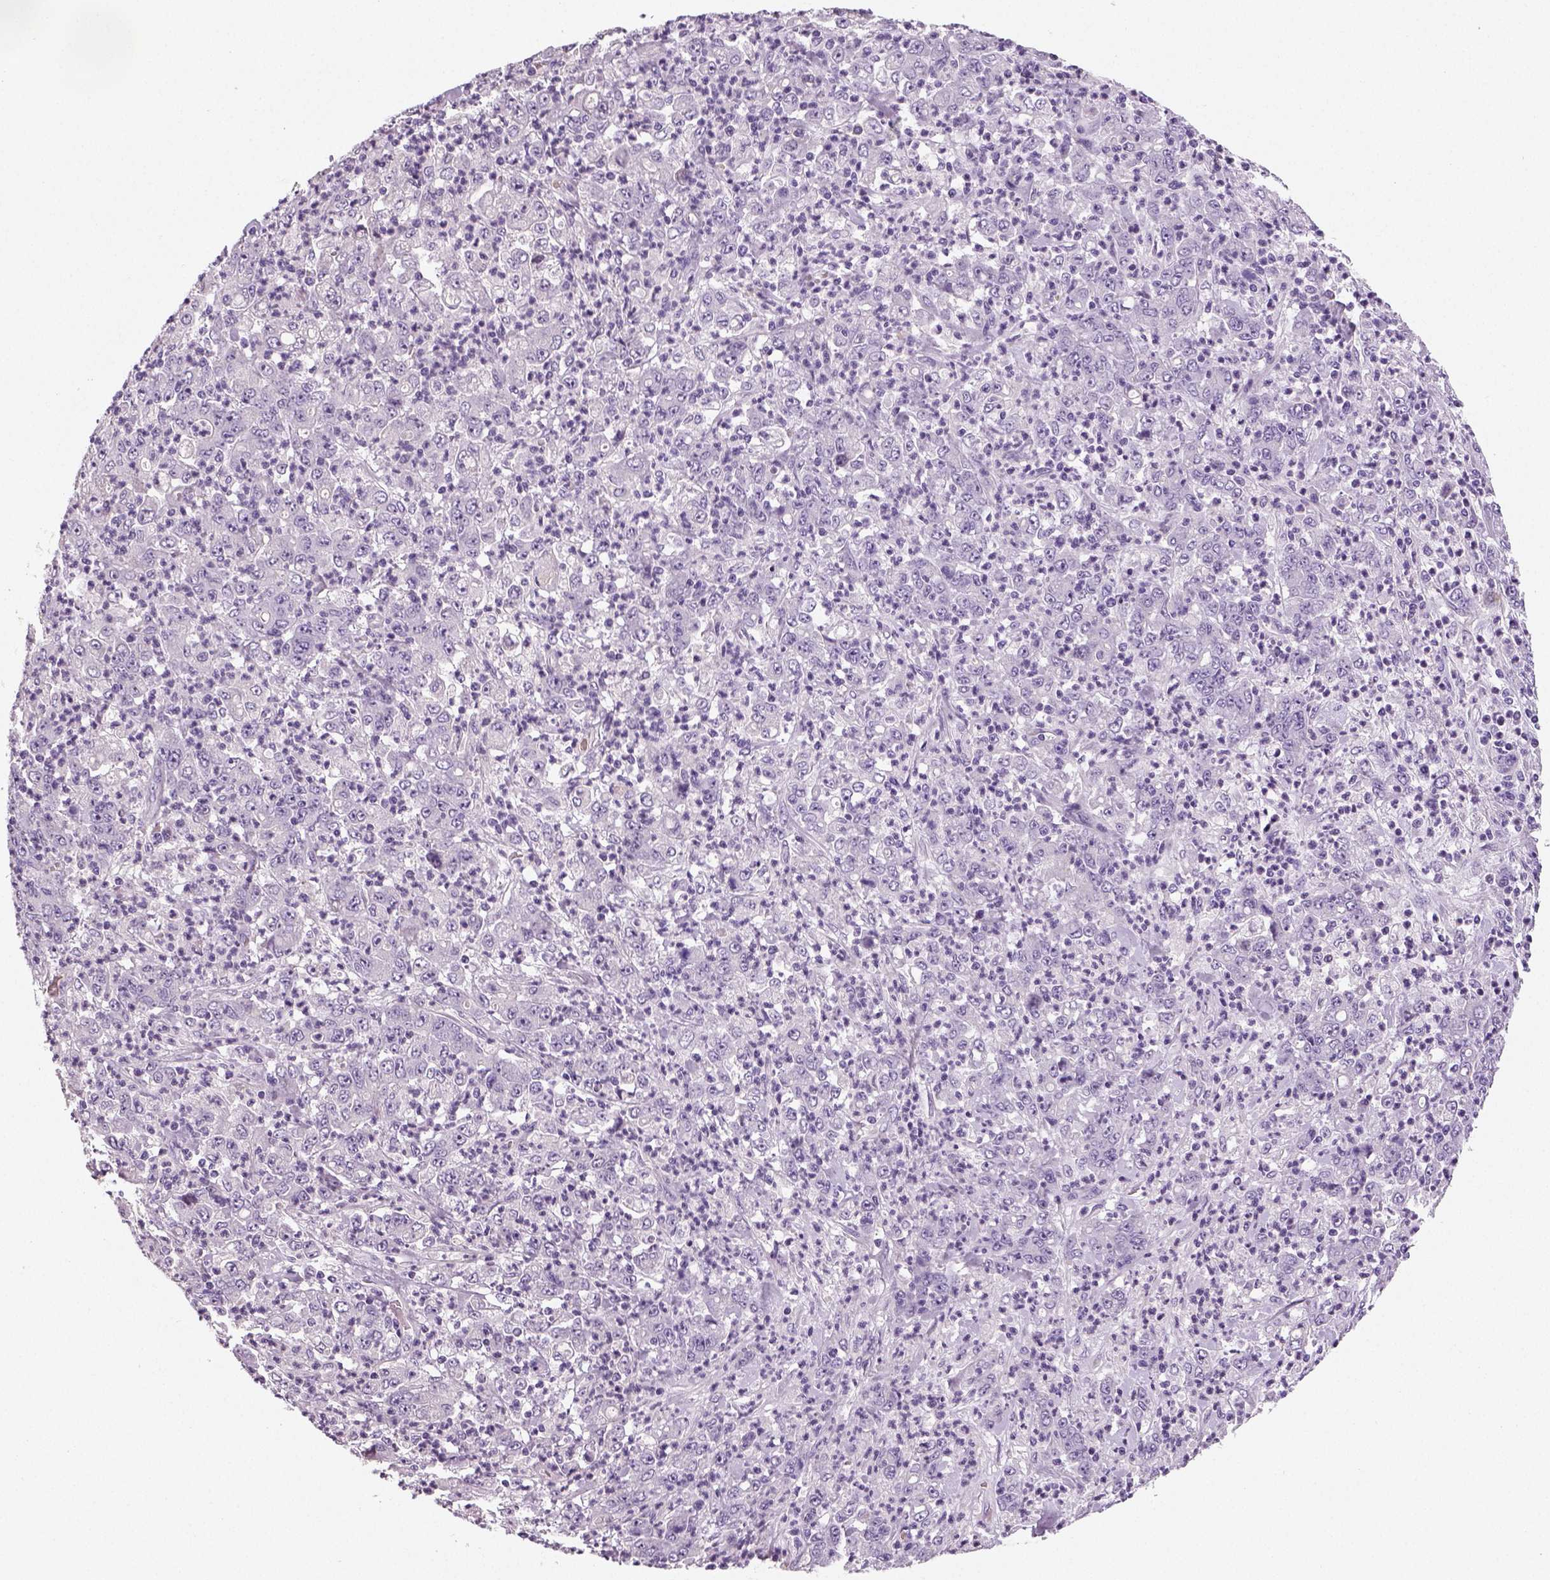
{"staining": {"intensity": "negative", "quantity": "none", "location": "none"}, "tissue": "stomach cancer", "cell_type": "Tumor cells", "image_type": "cancer", "snomed": [{"axis": "morphology", "description": "Adenocarcinoma, NOS"}, {"axis": "topography", "description": "Stomach, lower"}], "caption": "Stomach cancer (adenocarcinoma) stained for a protein using immunohistochemistry (IHC) shows no staining tumor cells.", "gene": "TSPAN7", "patient": {"sex": "female", "age": 71}}